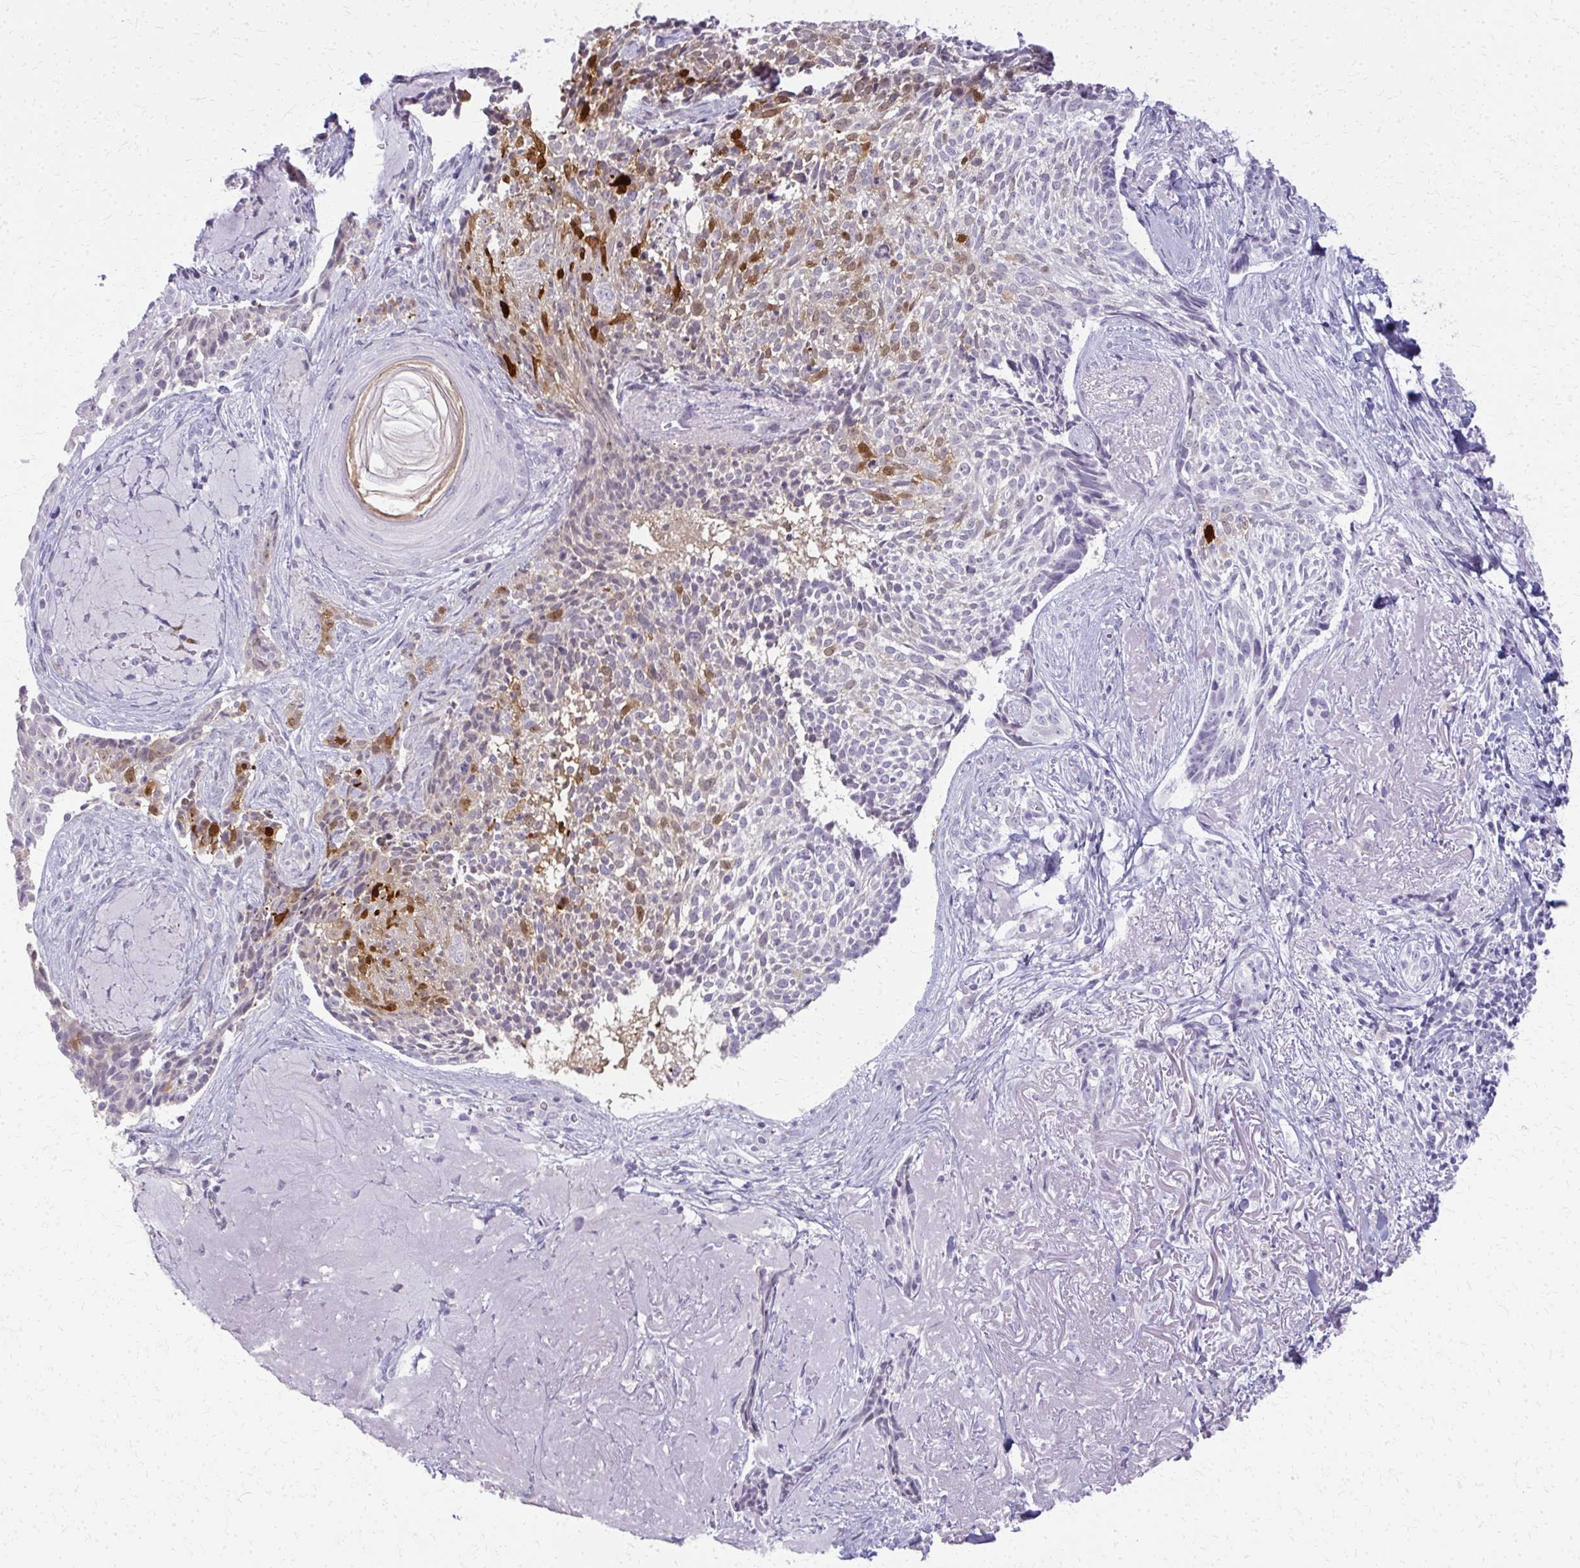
{"staining": {"intensity": "strong", "quantity": "<25%", "location": "cytoplasmic/membranous"}, "tissue": "skin cancer", "cell_type": "Tumor cells", "image_type": "cancer", "snomed": [{"axis": "morphology", "description": "Basal cell carcinoma"}, {"axis": "topography", "description": "Skin"}, {"axis": "topography", "description": "Skin of face"}], "caption": "This is an image of IHC staining of skin cancer, which shows strong expression in the cytoplasmic/membranous of tumor cells.", "gene": "CA3", "patient": {"sex": "female", "age": 95}}